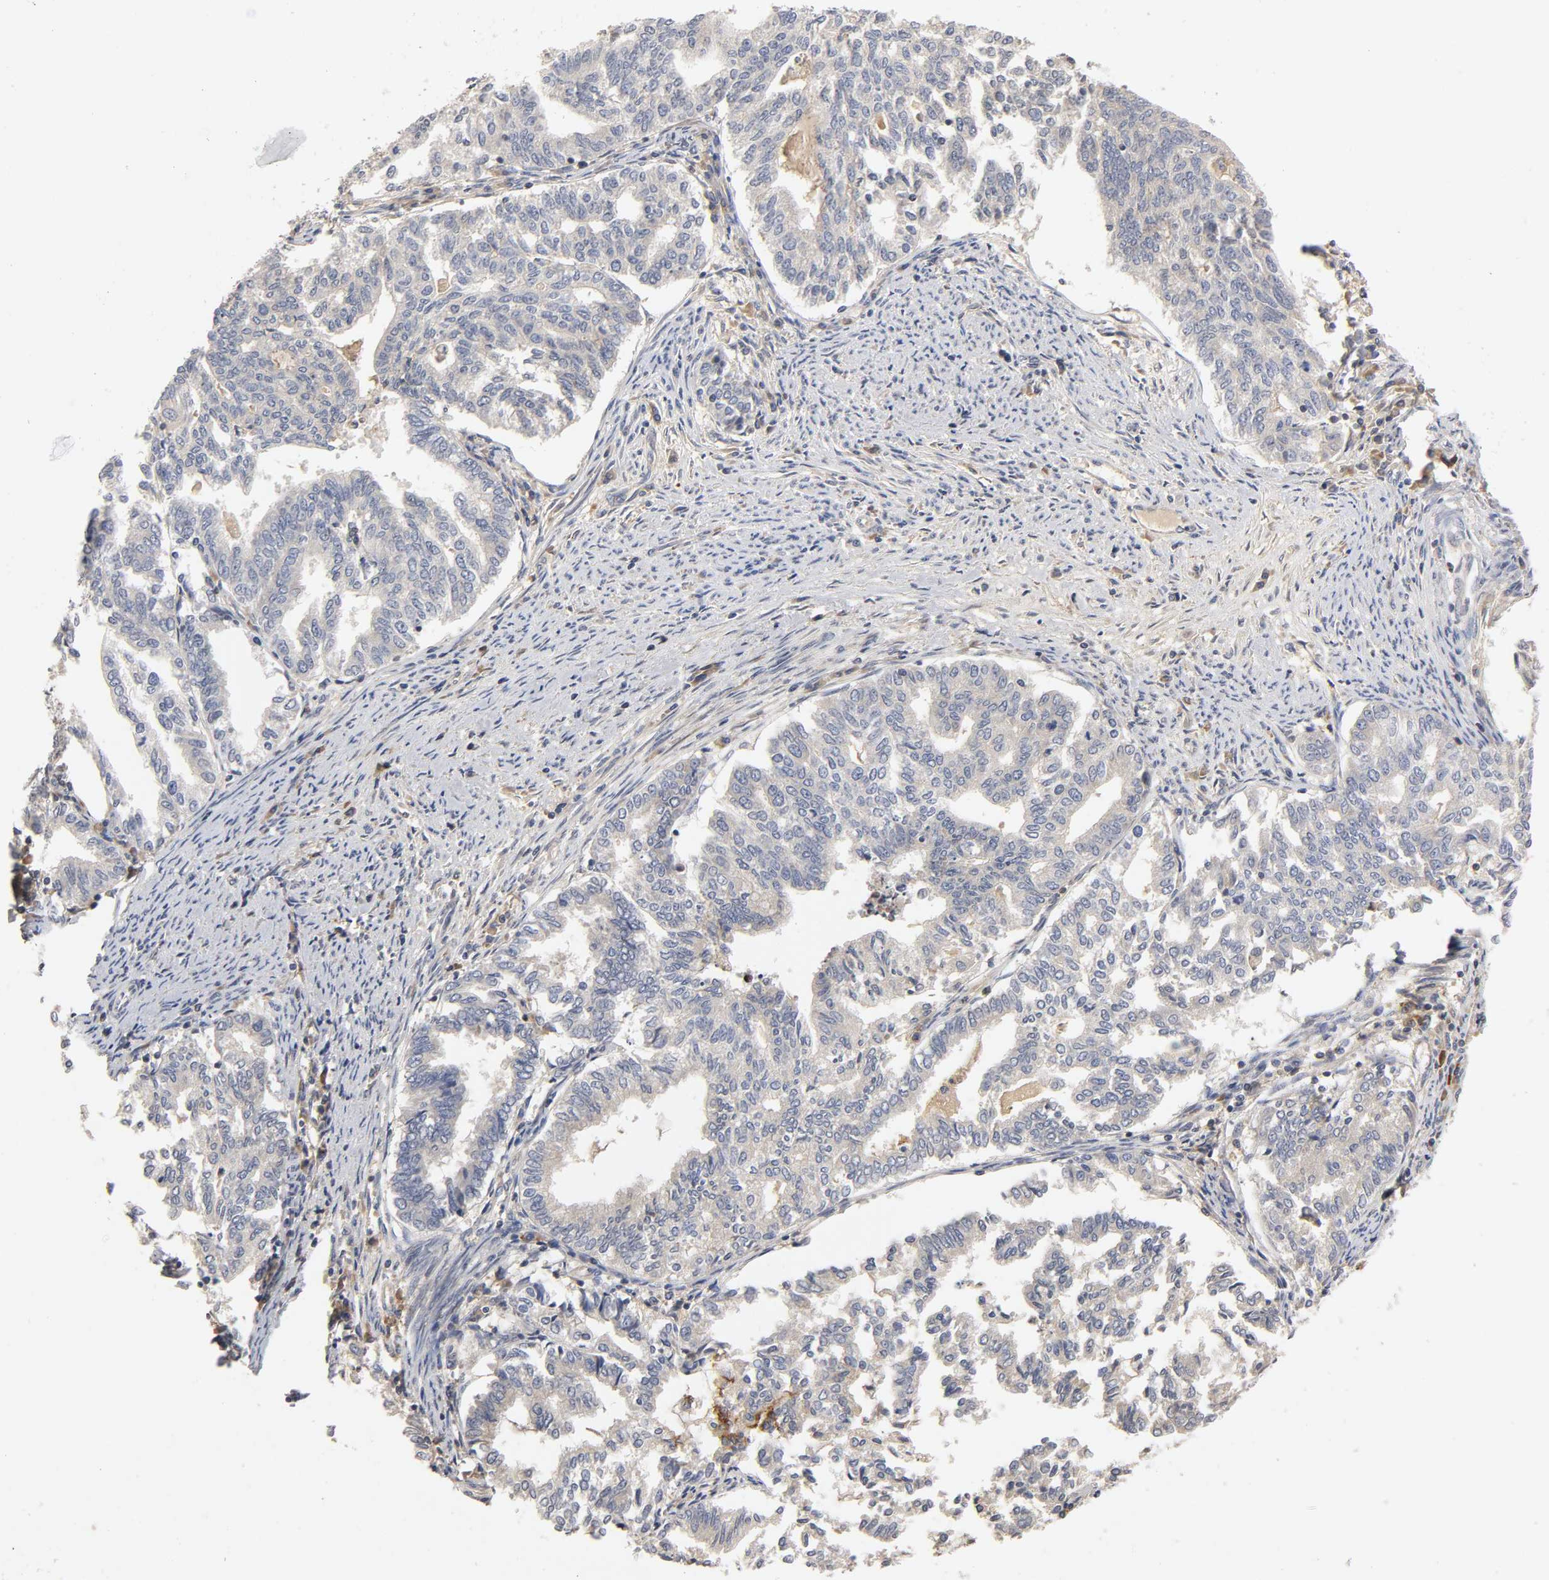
{"staining": {"intensity": "weak", "quantity": "<25%", "location": "cytoplasmic/membranous"}, "tissue": "endometrial cancer", "cell_type": "Tumor cells", "image_type": "cancer", "snomed": [{"axis": "morphology", "description": "Adenocarcinoma, NOS"}, {"axis": "topography", "description": "Endometrium"}], "caption": "Protein analysis of endometrial cancer exhibits no significant expression in tumor cells. The staining is performed using DAB (3,3'-diaminobenzidine) brown chromogen with nuclei counter-stained in using hematoxylin.", "gene": "RHOA", "patient": {"sex": "female", "age": 79}}